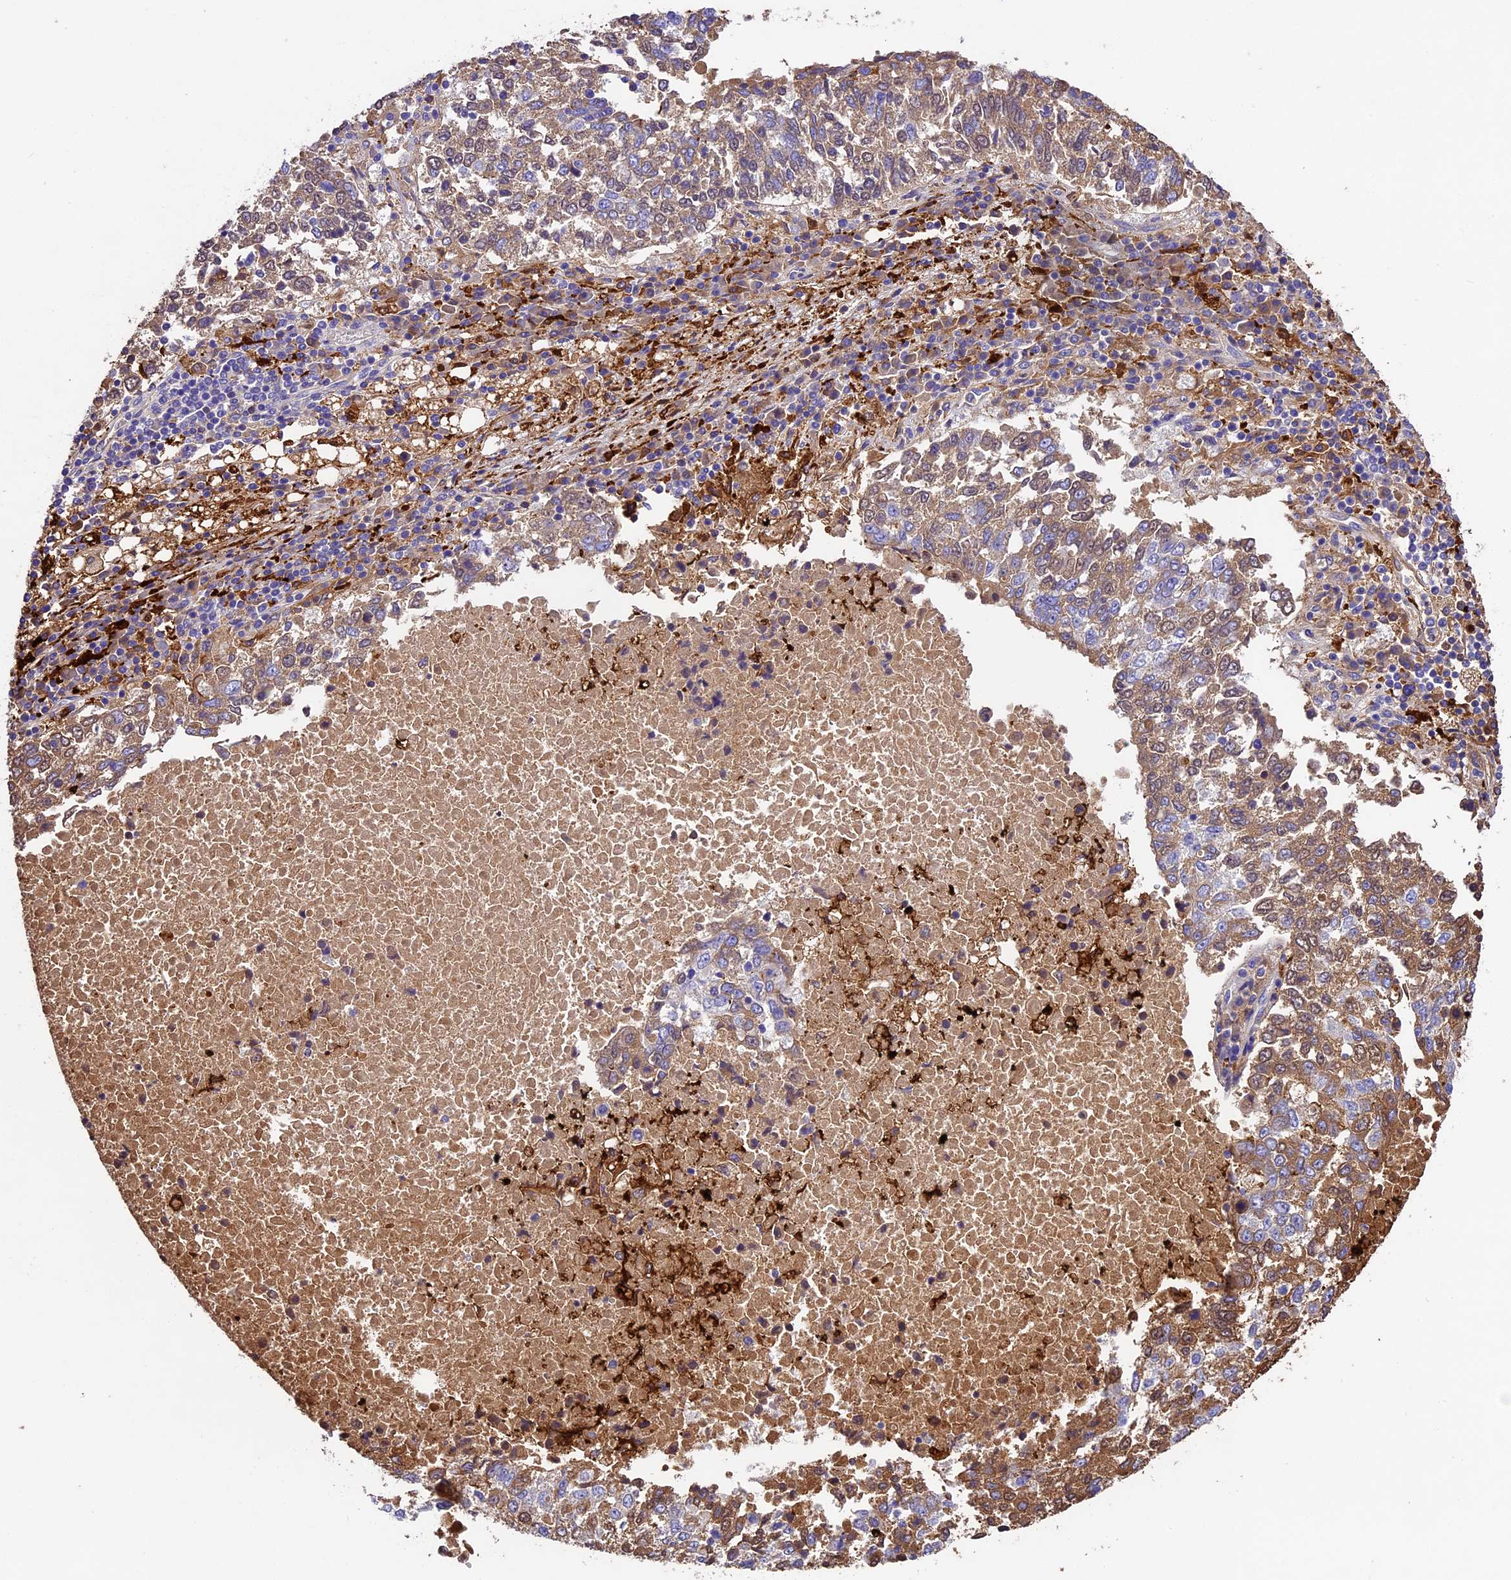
{"staining": {"intensity": "moderate", "quantity": "25%-75%", "location": "cytoplasmic/membranous"}, "tissue": "lung cancer", "cell_type": "Tumor cells", "image_type": "cancer", "snomed": [{"axis": "morphology", "description": "Squamous cell carcinoma, NOS"}, {"axis": "topography", "description": "Lung"}], "caption": "Human lung cancer stained for a protein (brown) displays moderate cytoplasmic/membranous positive expression in about 25%-75% of tumor cells.", "gene": "CILP2", "patient": {"sex": "male", "age": 73}}